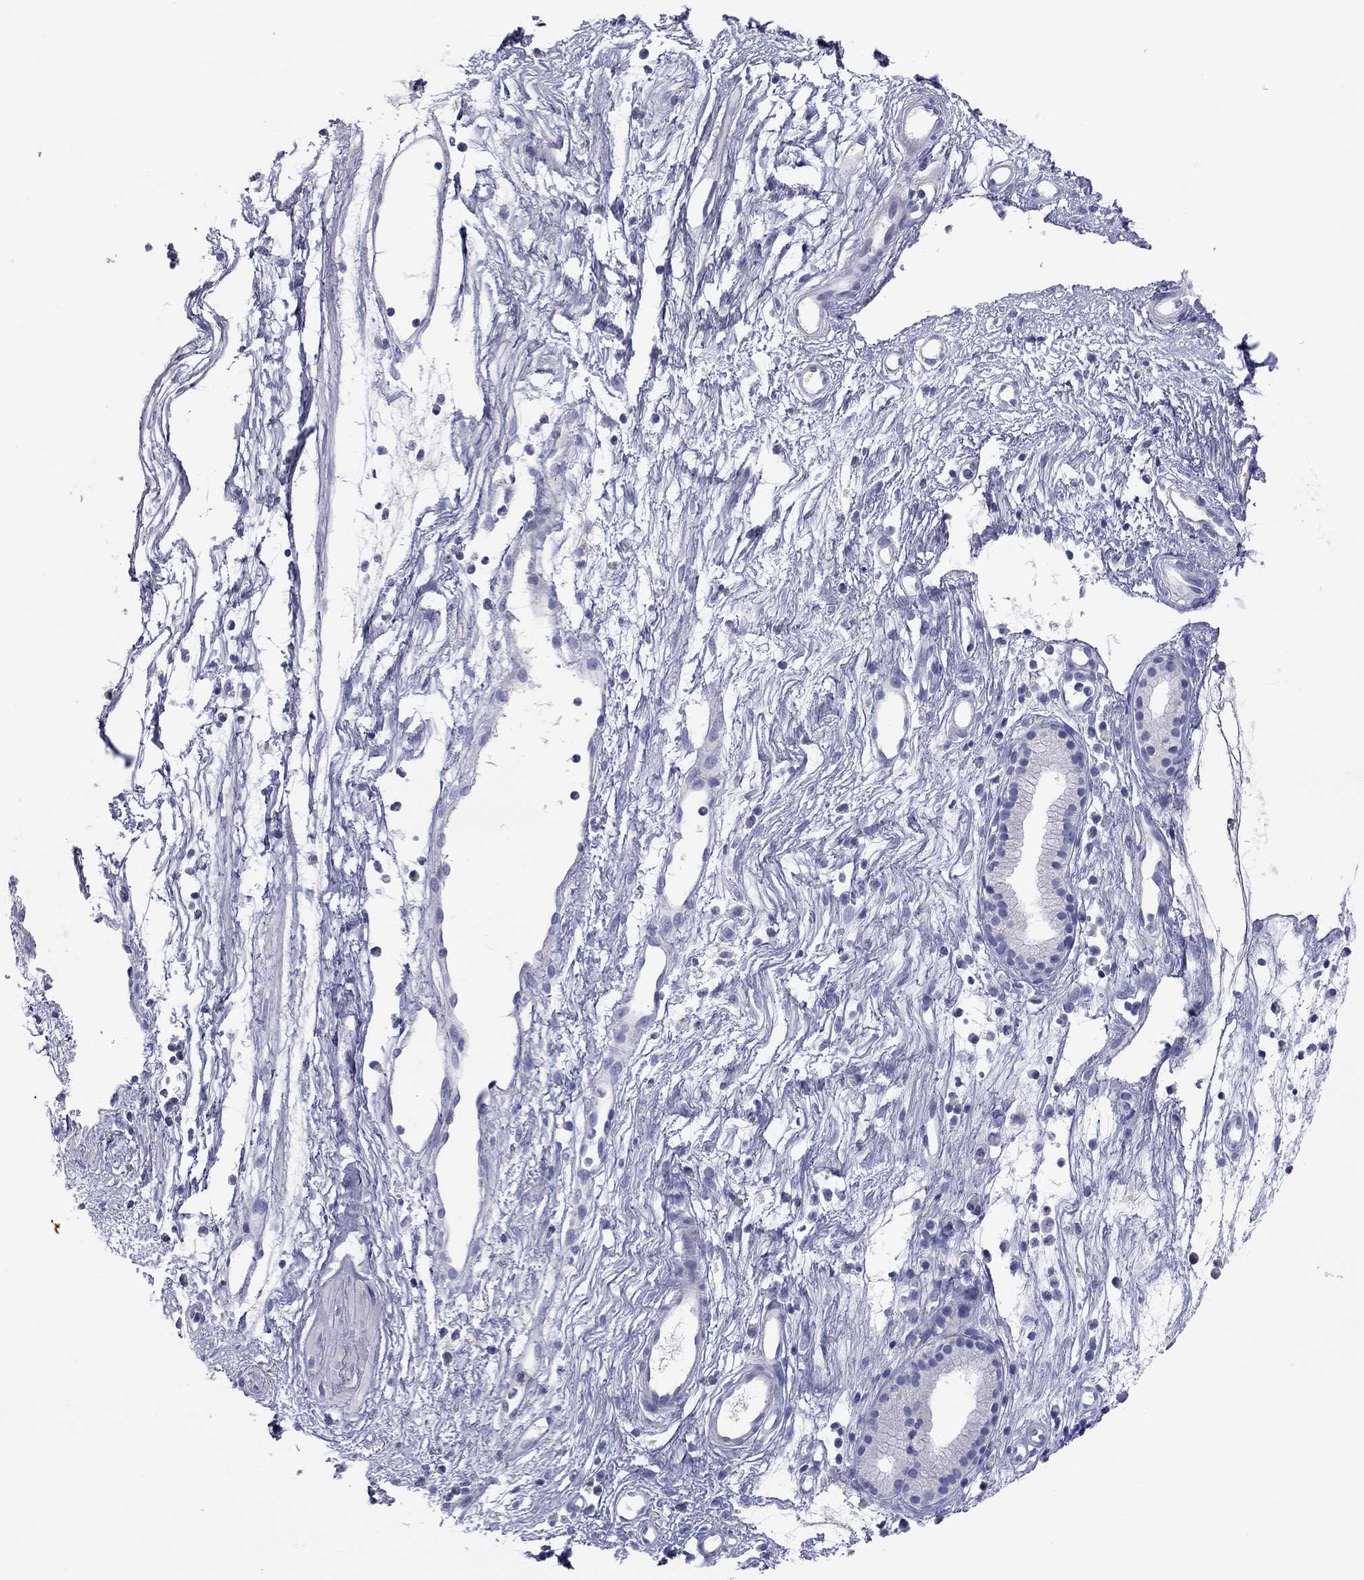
{"staining": {"intensity": "negative", "quantity": "none", "location": "none"}, "tissue": "nasopharynx", "cell_type": "Respiratory epithelial cells", "image_type": "normal", "snomed": [{"axis": "morphology", "description": "Normal tissue, NOS"}, {"axis": "topography", "description": "Nasopharynx"}], "caption": "DAB (3,3'-diaminobenzidine) immunohistochemical staining of normal nasopharynx demonstrates no significant positivity in respiratory epithelial cells. (Brightfield microscopy of DAB (3,3'-diaminobenzidine) immunohistochemistry at high magnification).", "gene": "ST7L", "patient": {"sex": "male", "age": 77}}